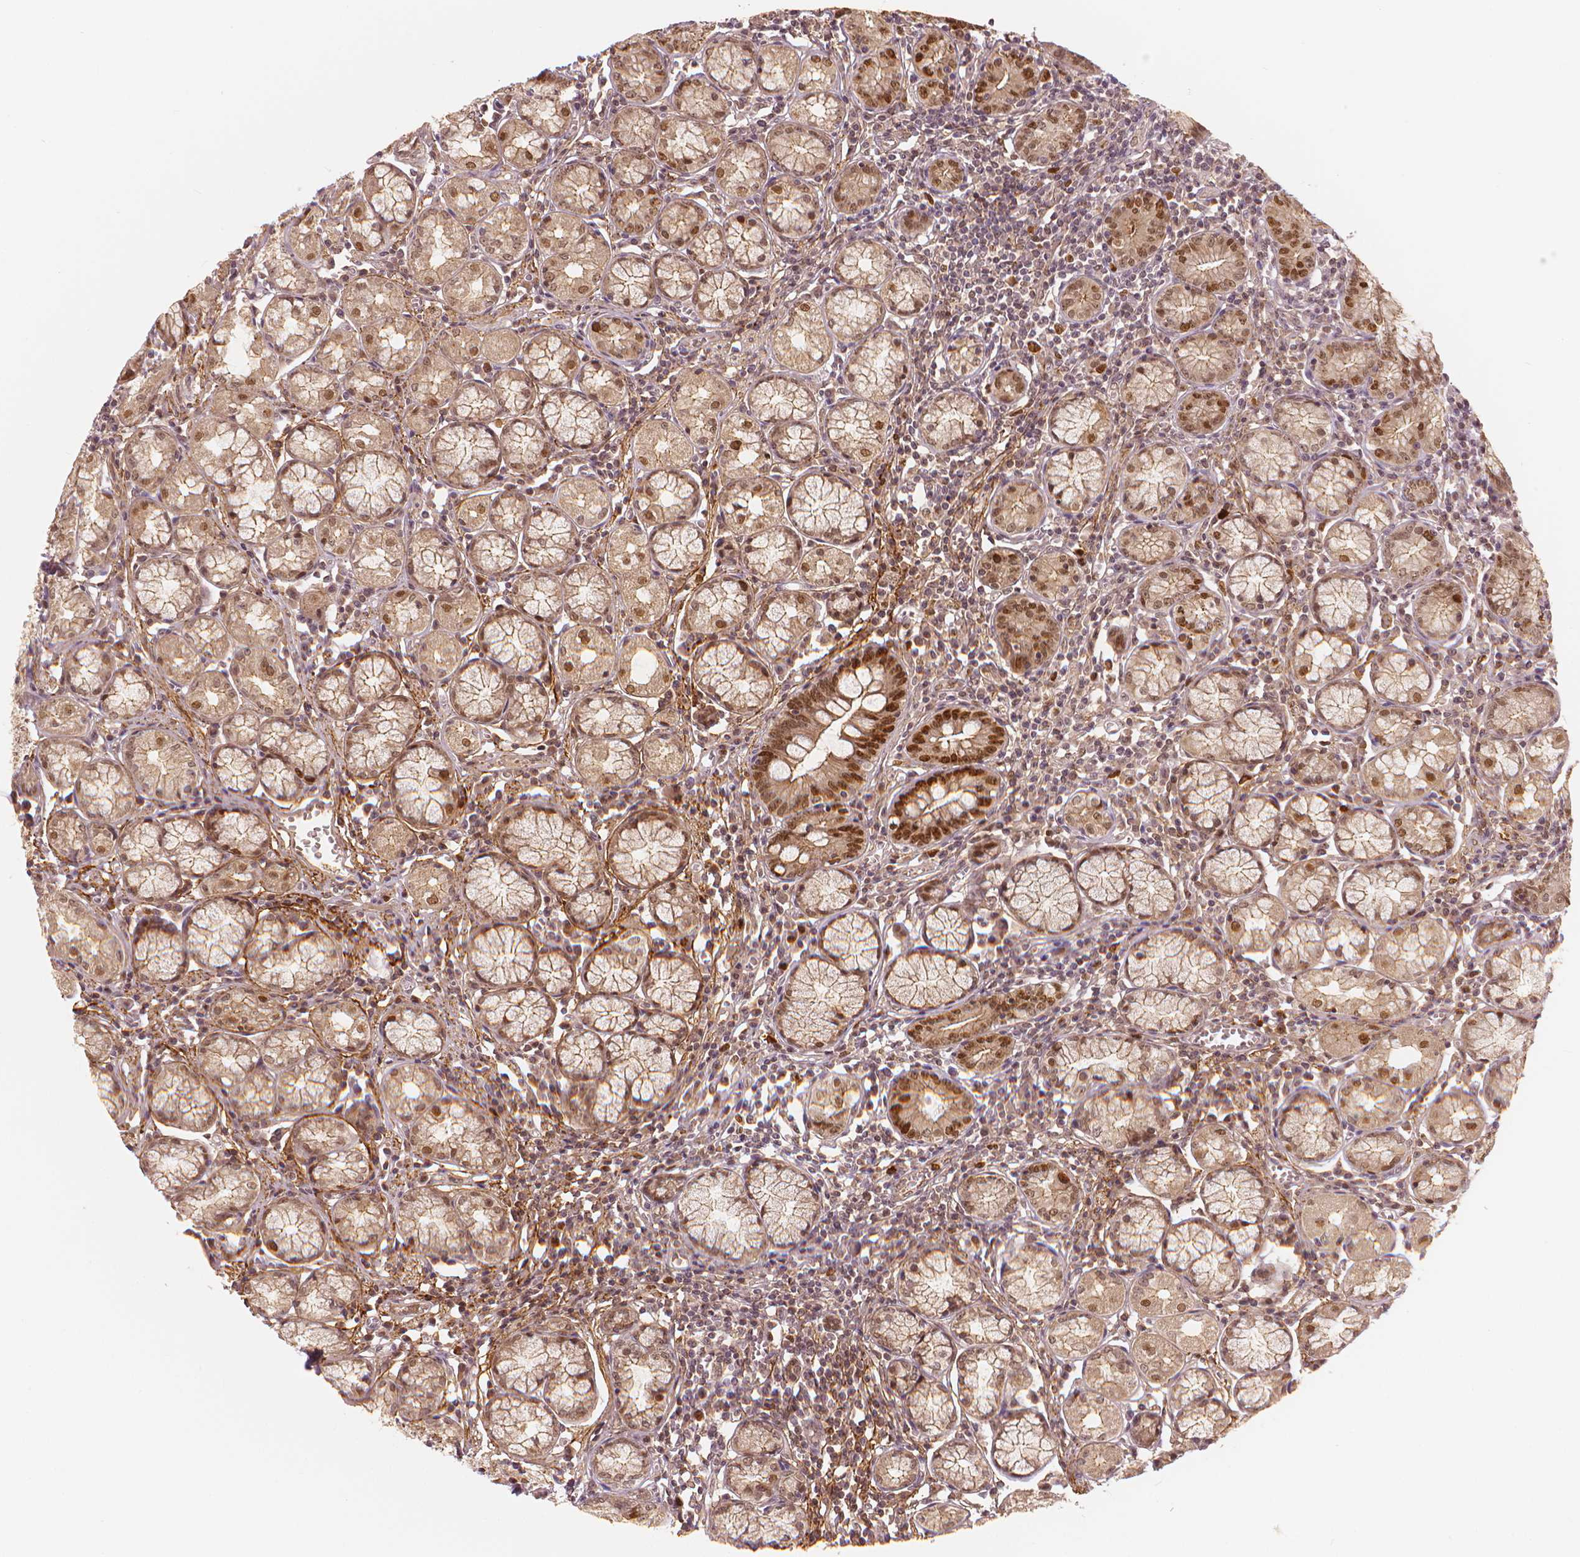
{"staining": {"intensity": "moderate", "quantity": ">75%", "location": "cytoplasmic/membranous,nuclear"}, "tissue": "stomach", "cell_type": "Glandular cells", "image_type": "normal", "snomed": [{"axis": "morphology", "description": "Normal tissue, NOS"}, {"axis": "topography", "description": "Stomach"}], "caption": "Immunohistochemistry (IHC) of benign stomach exhibits medium levels of moderate cytoplasmic/membranous,nuclear expression in about >75% of glandular cells.", "gene": "NSD2", "patient": {"sex": "male", "age": 55}}